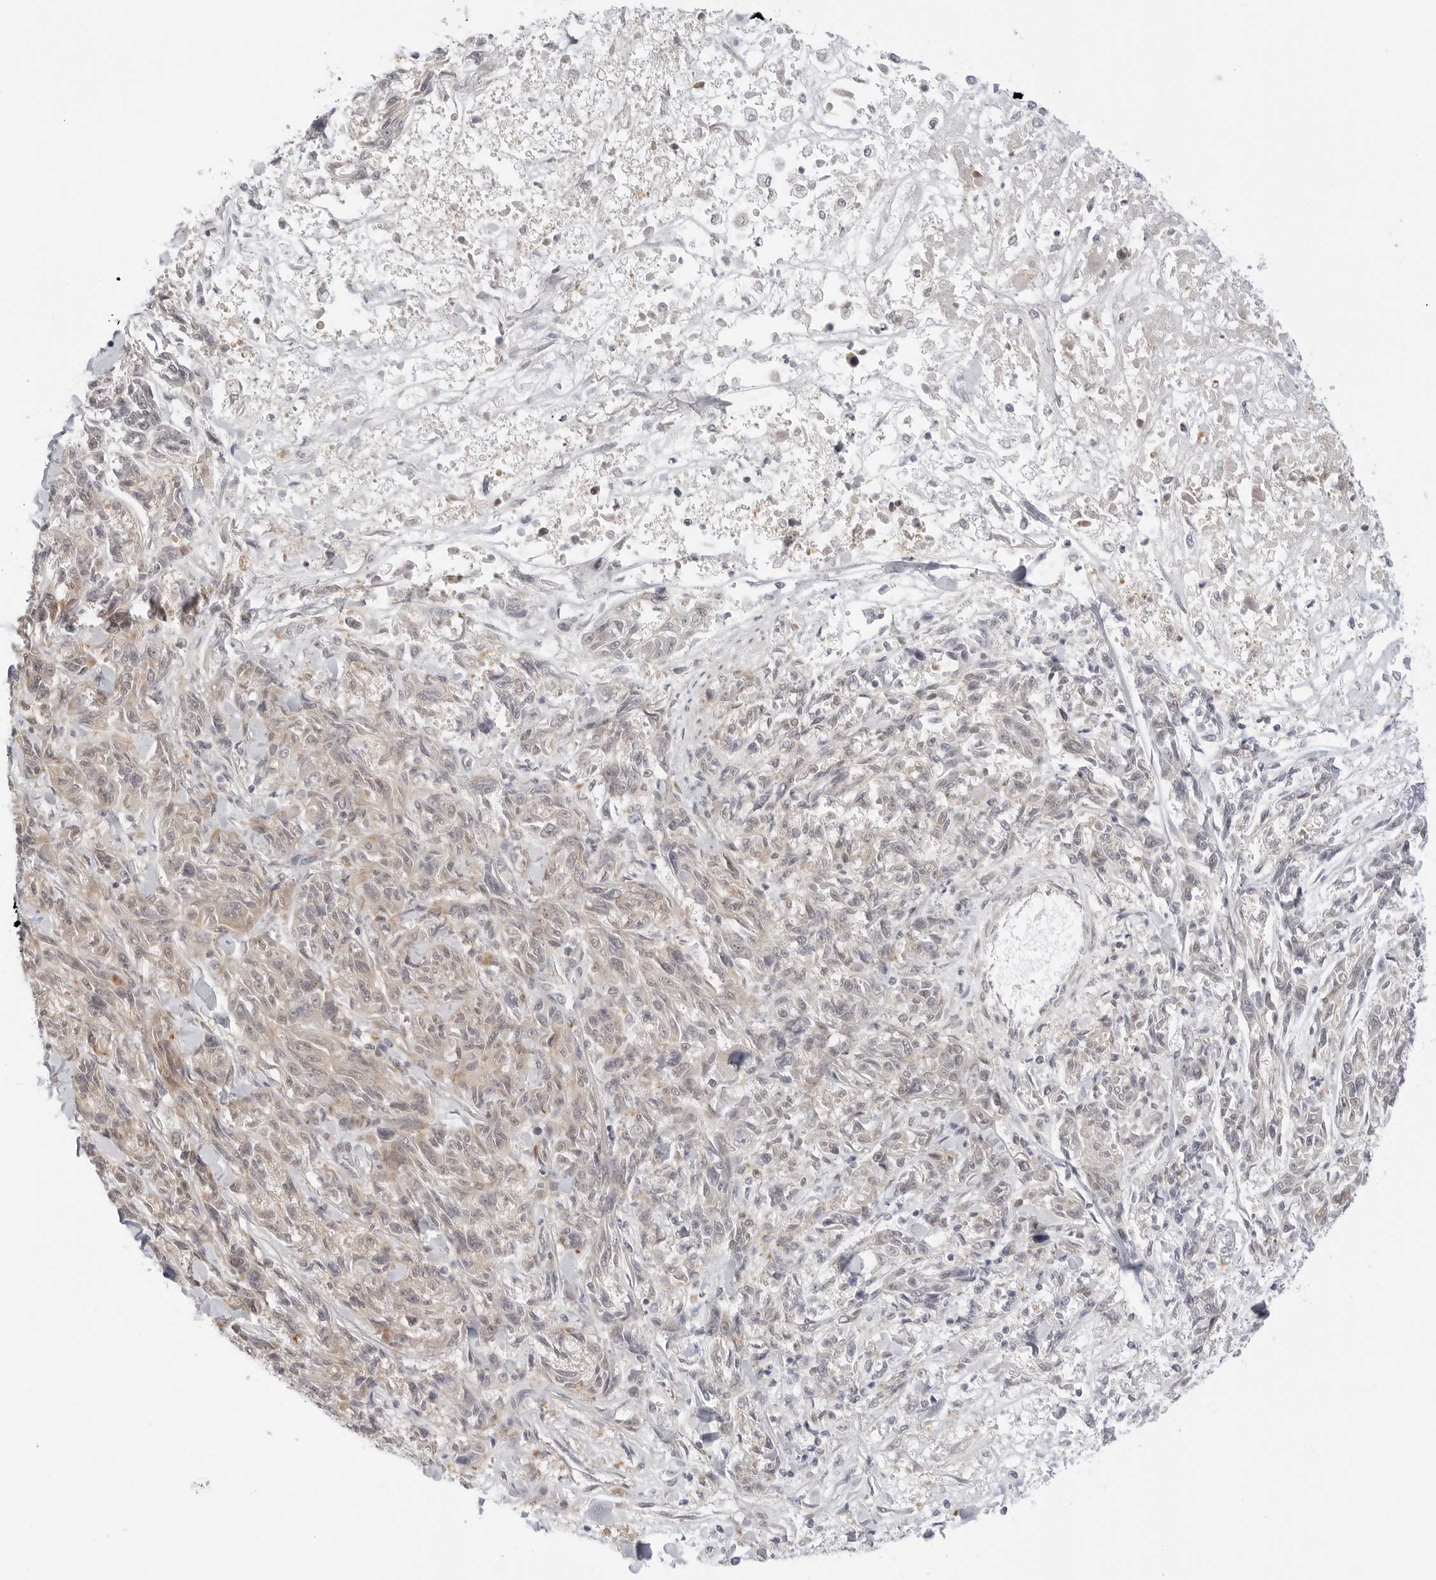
{"staining": {"intensity": "weak", "quantity": "25%-75%", "location": "cytoplasmic/membranous"}, "tissue": "melanoma", "cell_type": "Tumor cells", "image_type": "cancer", "snomed": [{"axis": "morphology", "description": "Malignant melanoma, NOS"}, {"axis": "topography", "description": "Skin"}], "caption": "Tumor cells demonstrate low levels of weak cytoplasmic/membranous expression in about 25%-75% of cells in human malignant melanoma.", "gene": "TCP1", "patient": {"sex": "male", "age": 53}}